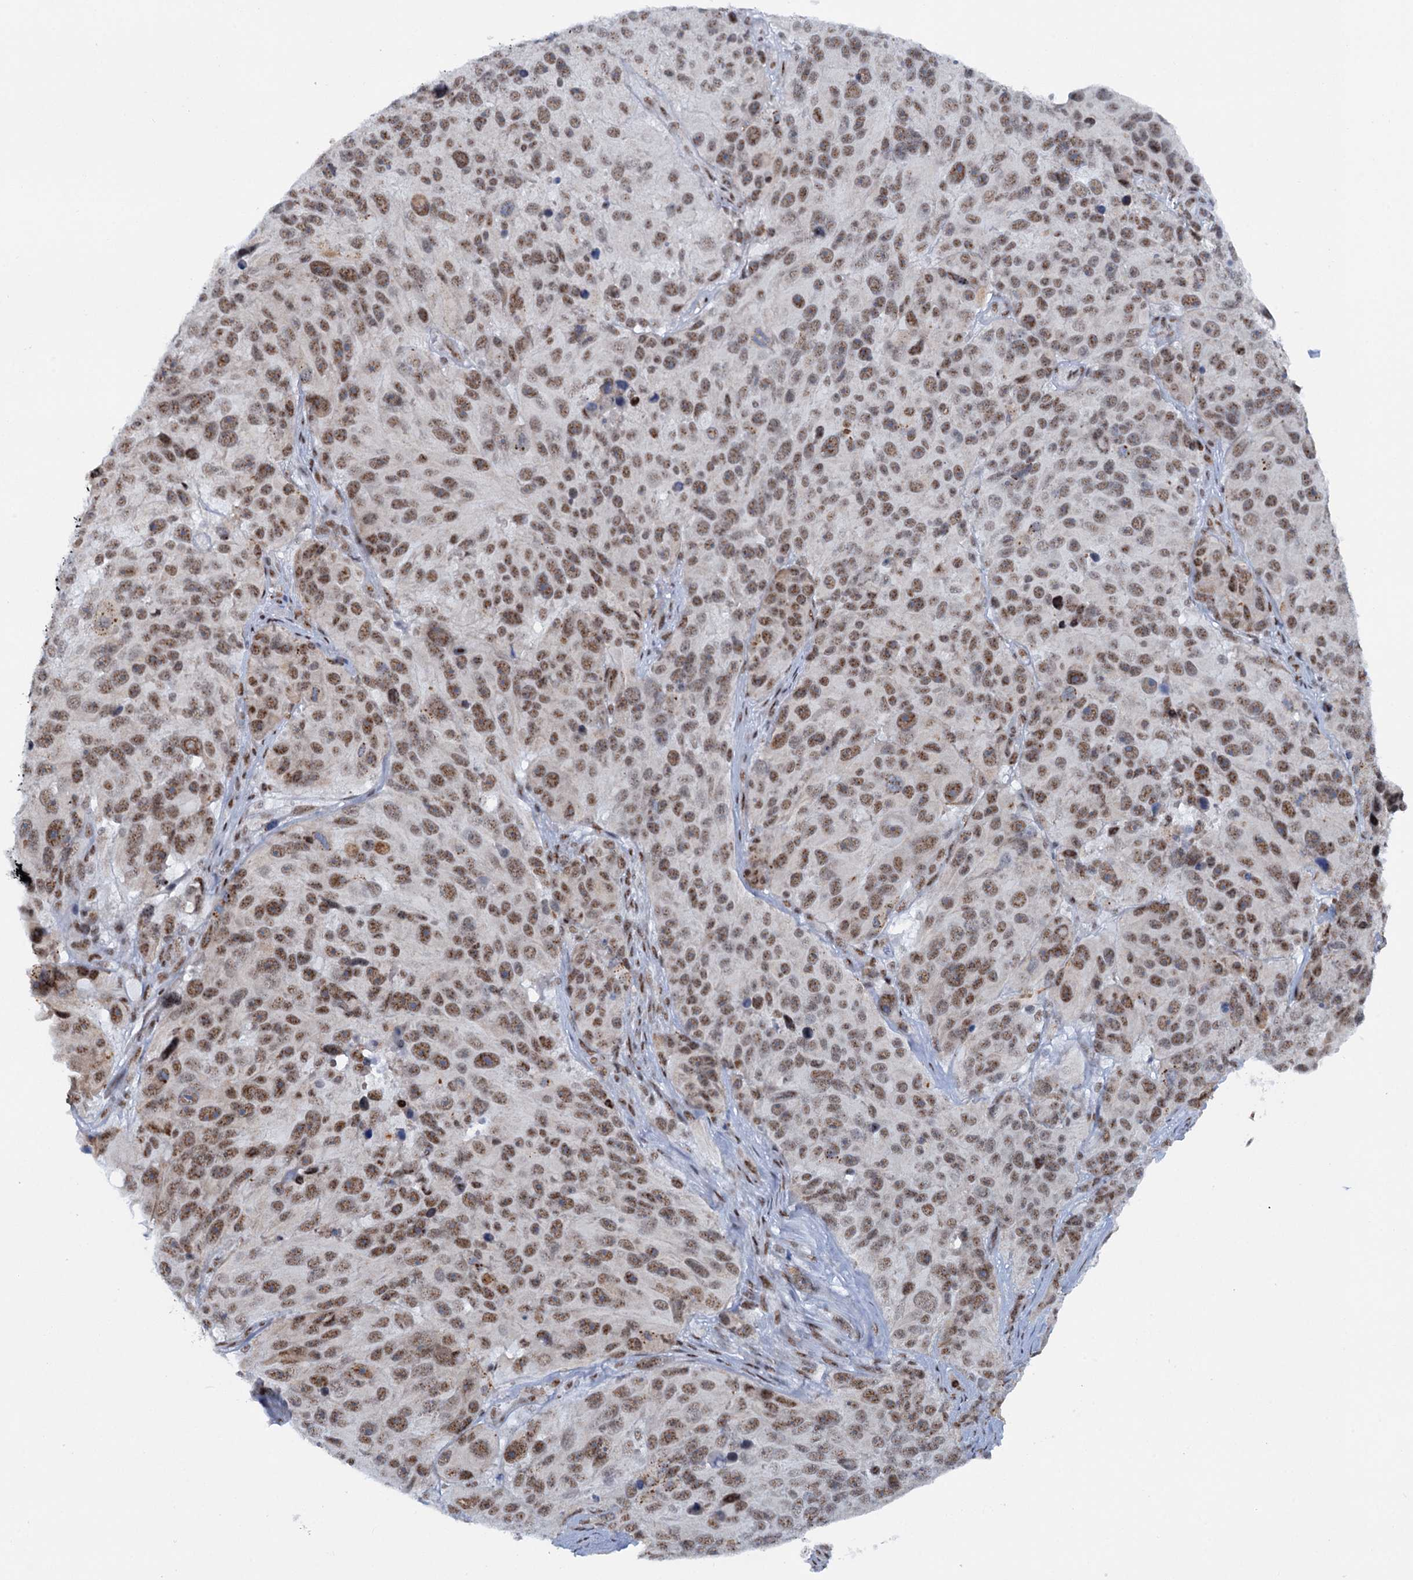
{"staining": {"intensity": "moderate", "quantity": ">75%", "location": "nuclear"}, "tissue": "melanoma", "cell_type": "Tumor cells", "image_type": "cancer", "snomed": [{"axis": "morphology", "description": "Malignant melanoma, NOS"}, {"axis": "topography", "description": "Skin"}], "caption": "Immunohistochemical staining of human melanoma exhibits medium levels of moderate nuclear protein staining in approximately >75% of tumor cells.", "gene": "SREK1", "patient": {"sex": "male", "age": 84}}